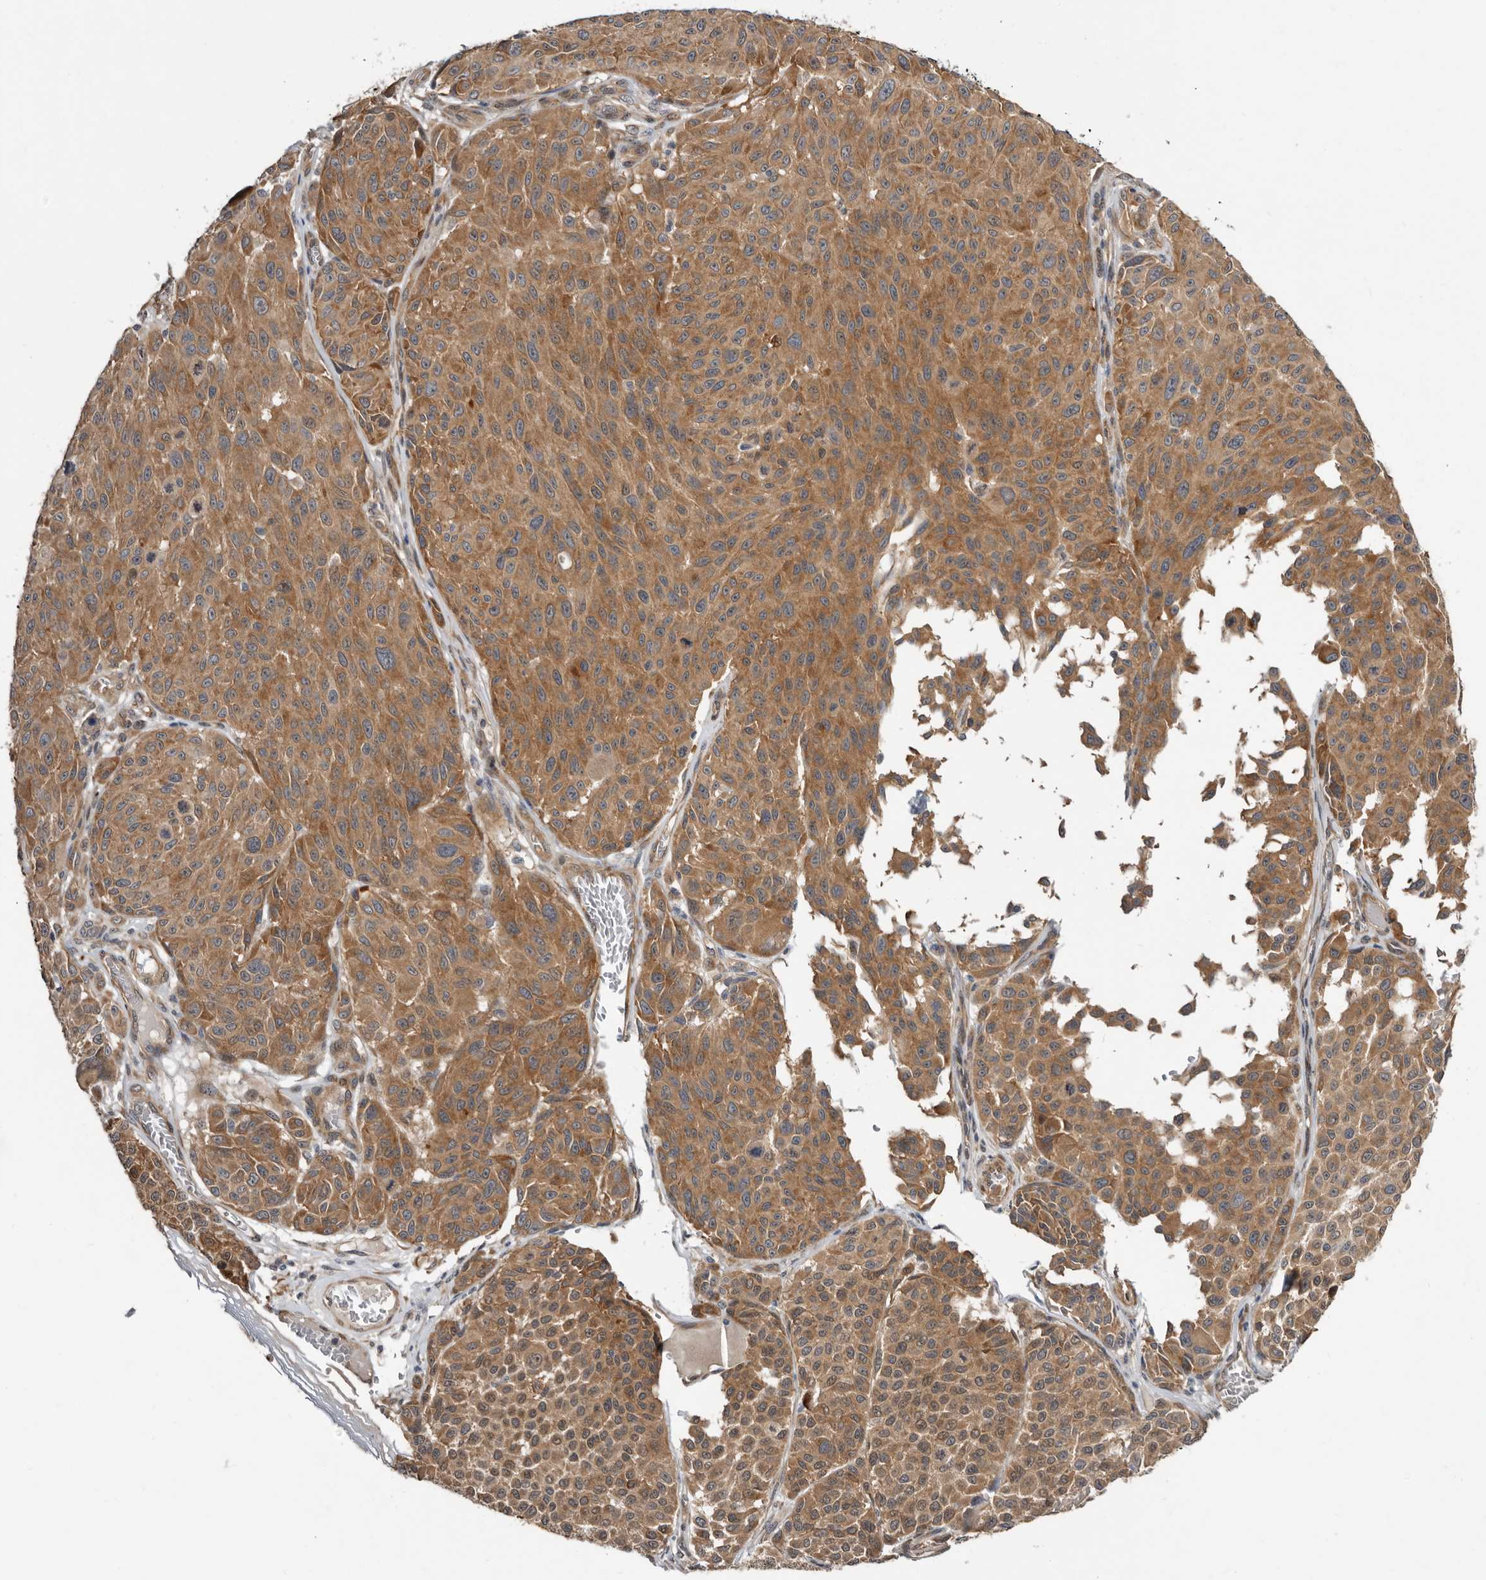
{"staining": {"intensity": "moderate", "quantity": ">75%", "location": "cytoplasmic/membranous"}, "tissue": "melanoma", "cell_type": "Tumor cells", "image_type": "cancer", "snomed": [{"axis": "morphology", "description": "Malignant melanoma, NOS"}, {"axis": "topography", "description": "Skin"}], "caption": "This photomicrograph reveals immunohistochemistry staining of melanoma, with medium moderate cytoplasmic/membranous expression in approximately >75% of tumor cells.", "gene": "SBDS", "patient": {"sex": "male", "age": 83}}